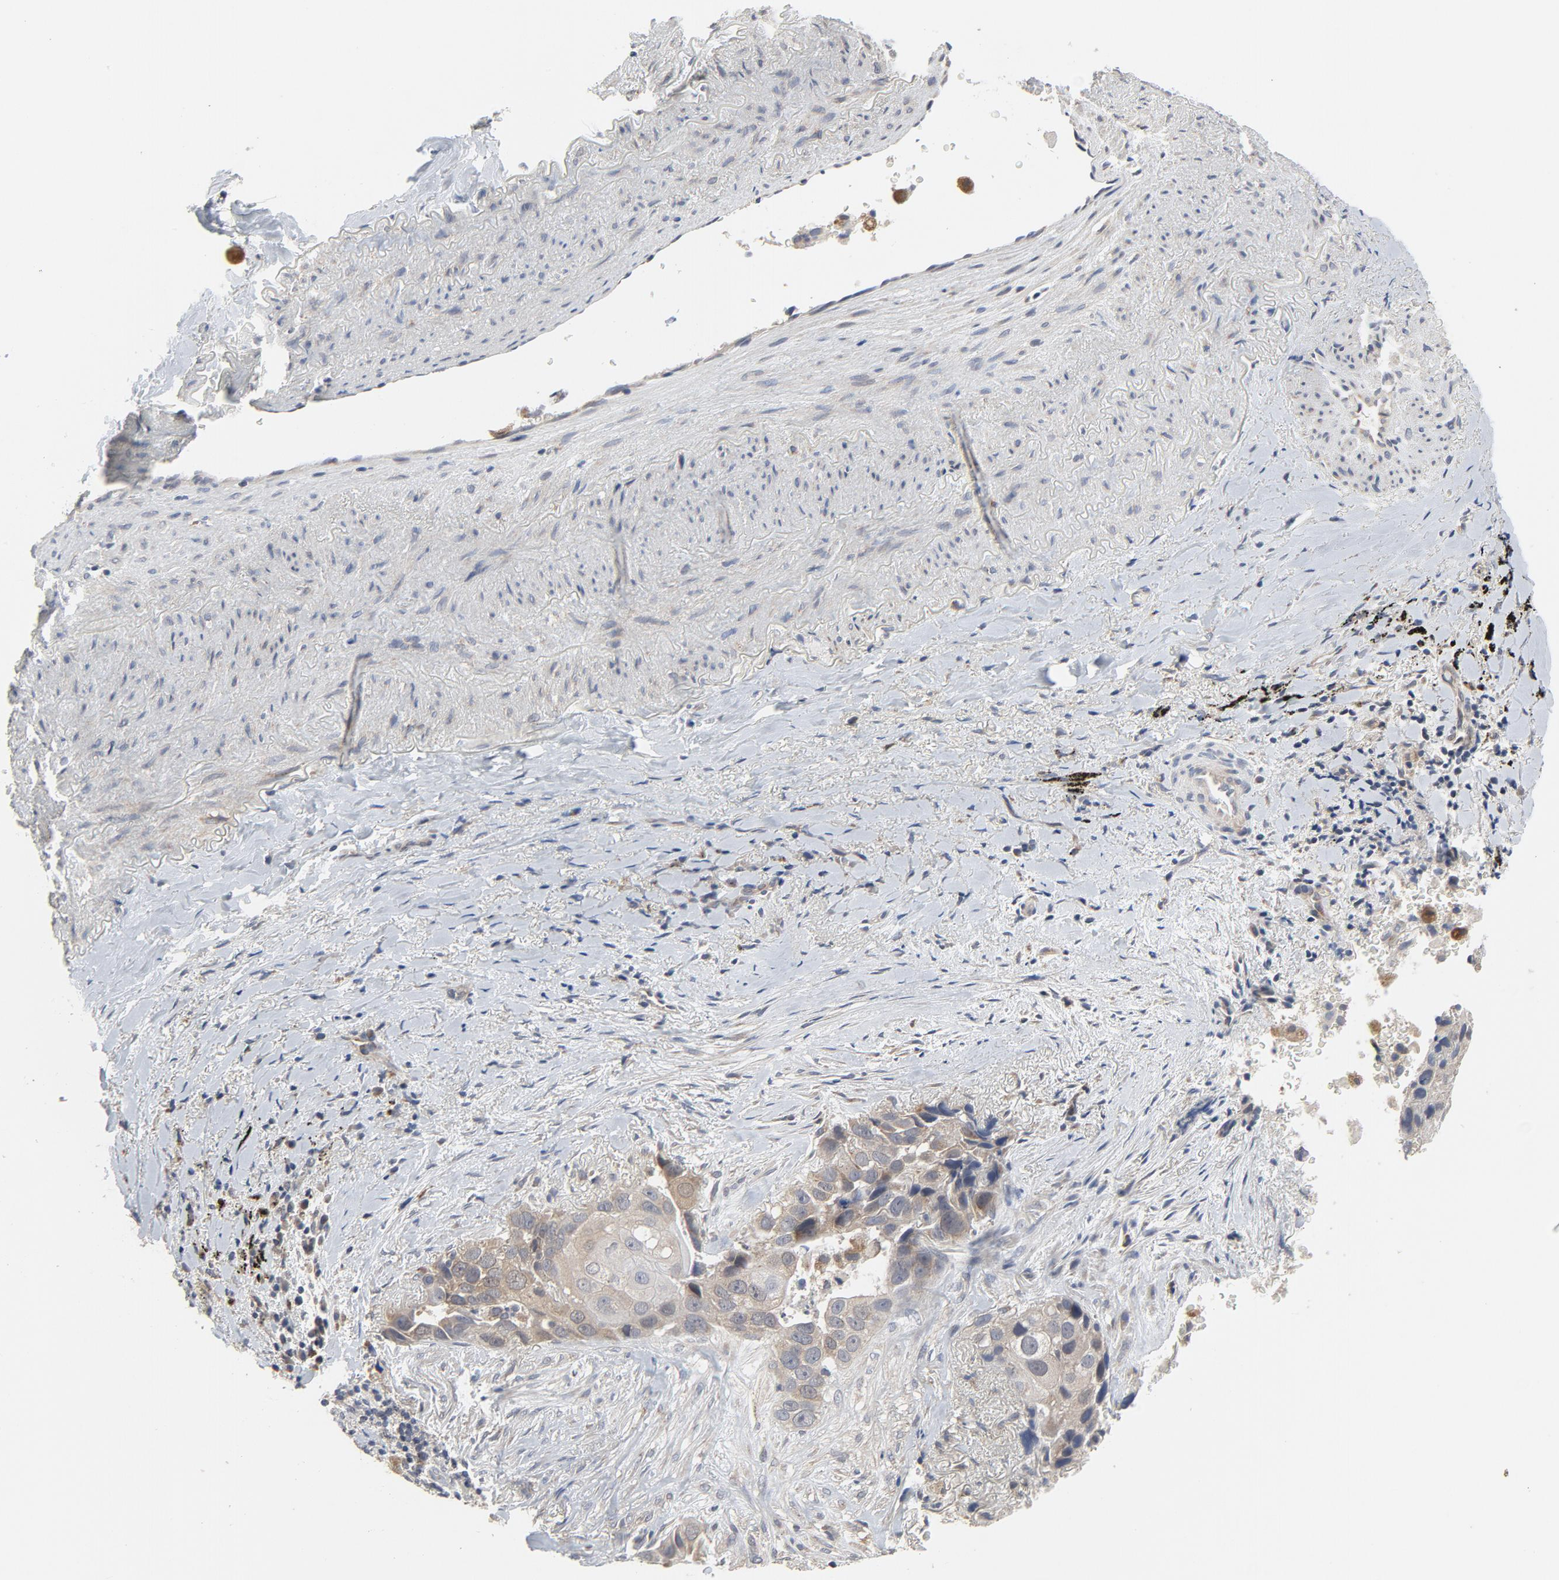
{"staining": {"intensity": "weak", "quantity": "25%-75%", "location": "cytoplasmic/membranous"}, "tissue": "lung cancer", "cell_type": "Tumor cells", "image_type": "cancer", "snomed": [{"axis": "morphology", "description": "Squamous cell carcinoma, NOS"}, {"axis": "topography", "description": "Lung"}], "caption": "Brown immunohistochemical staining in human lung cancer (squamous cell carcinoma) displays weak cytoplasmic/membranous staining in about 25%-75% of tumor cells.", "gene": "C14orf119", "patient": {"sex": "male", "age": 54}}